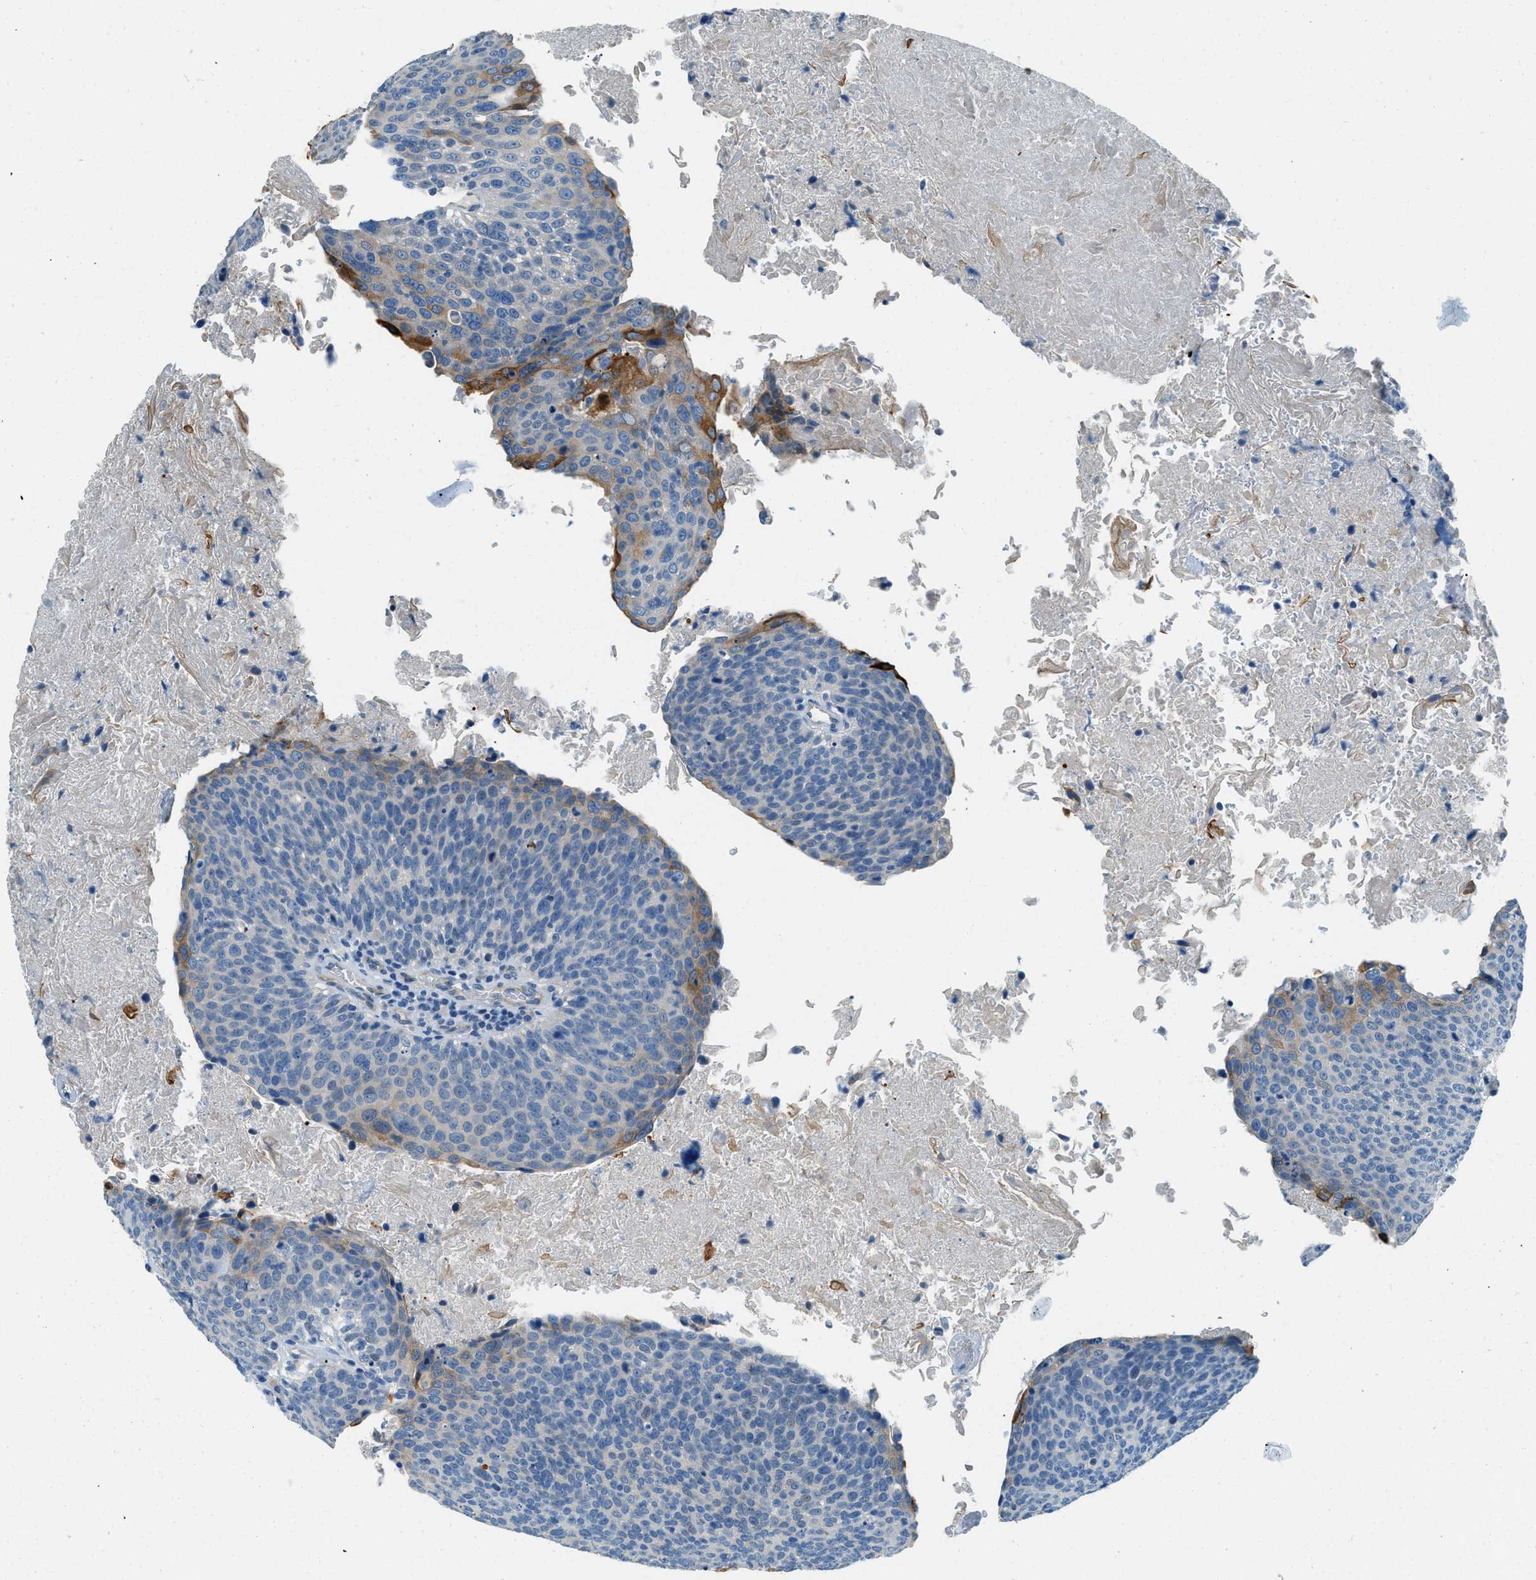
{"staining": {"intensity": "moderate", "quantity": "<25%", "location": "cytoplasmic/membranous"}, "tissue": "head and neck cancer", "cell_type": "Tumor cells", "image_type": "cancer", "snomed": [{"axis": "morphology", "description": "Squamous cell carcinoma, NOS"}, {"axis": "morphology", "description": "Squamous cell carcinoma, metastatic, NOS"}, {"axis": "topography", "description": "Lymph node"}, {"axis": "topography", "description": "Head-Neck"}], "caption": "Immunohistochemical staining of human head and neck cancer (squamous cell carcinoma) displays low levels of moderate cytoplasmic/membranous positivity in about <25% of tumor cells.", "gene": "ZNF367", "patient": {"sex": "male", "age": 62}}